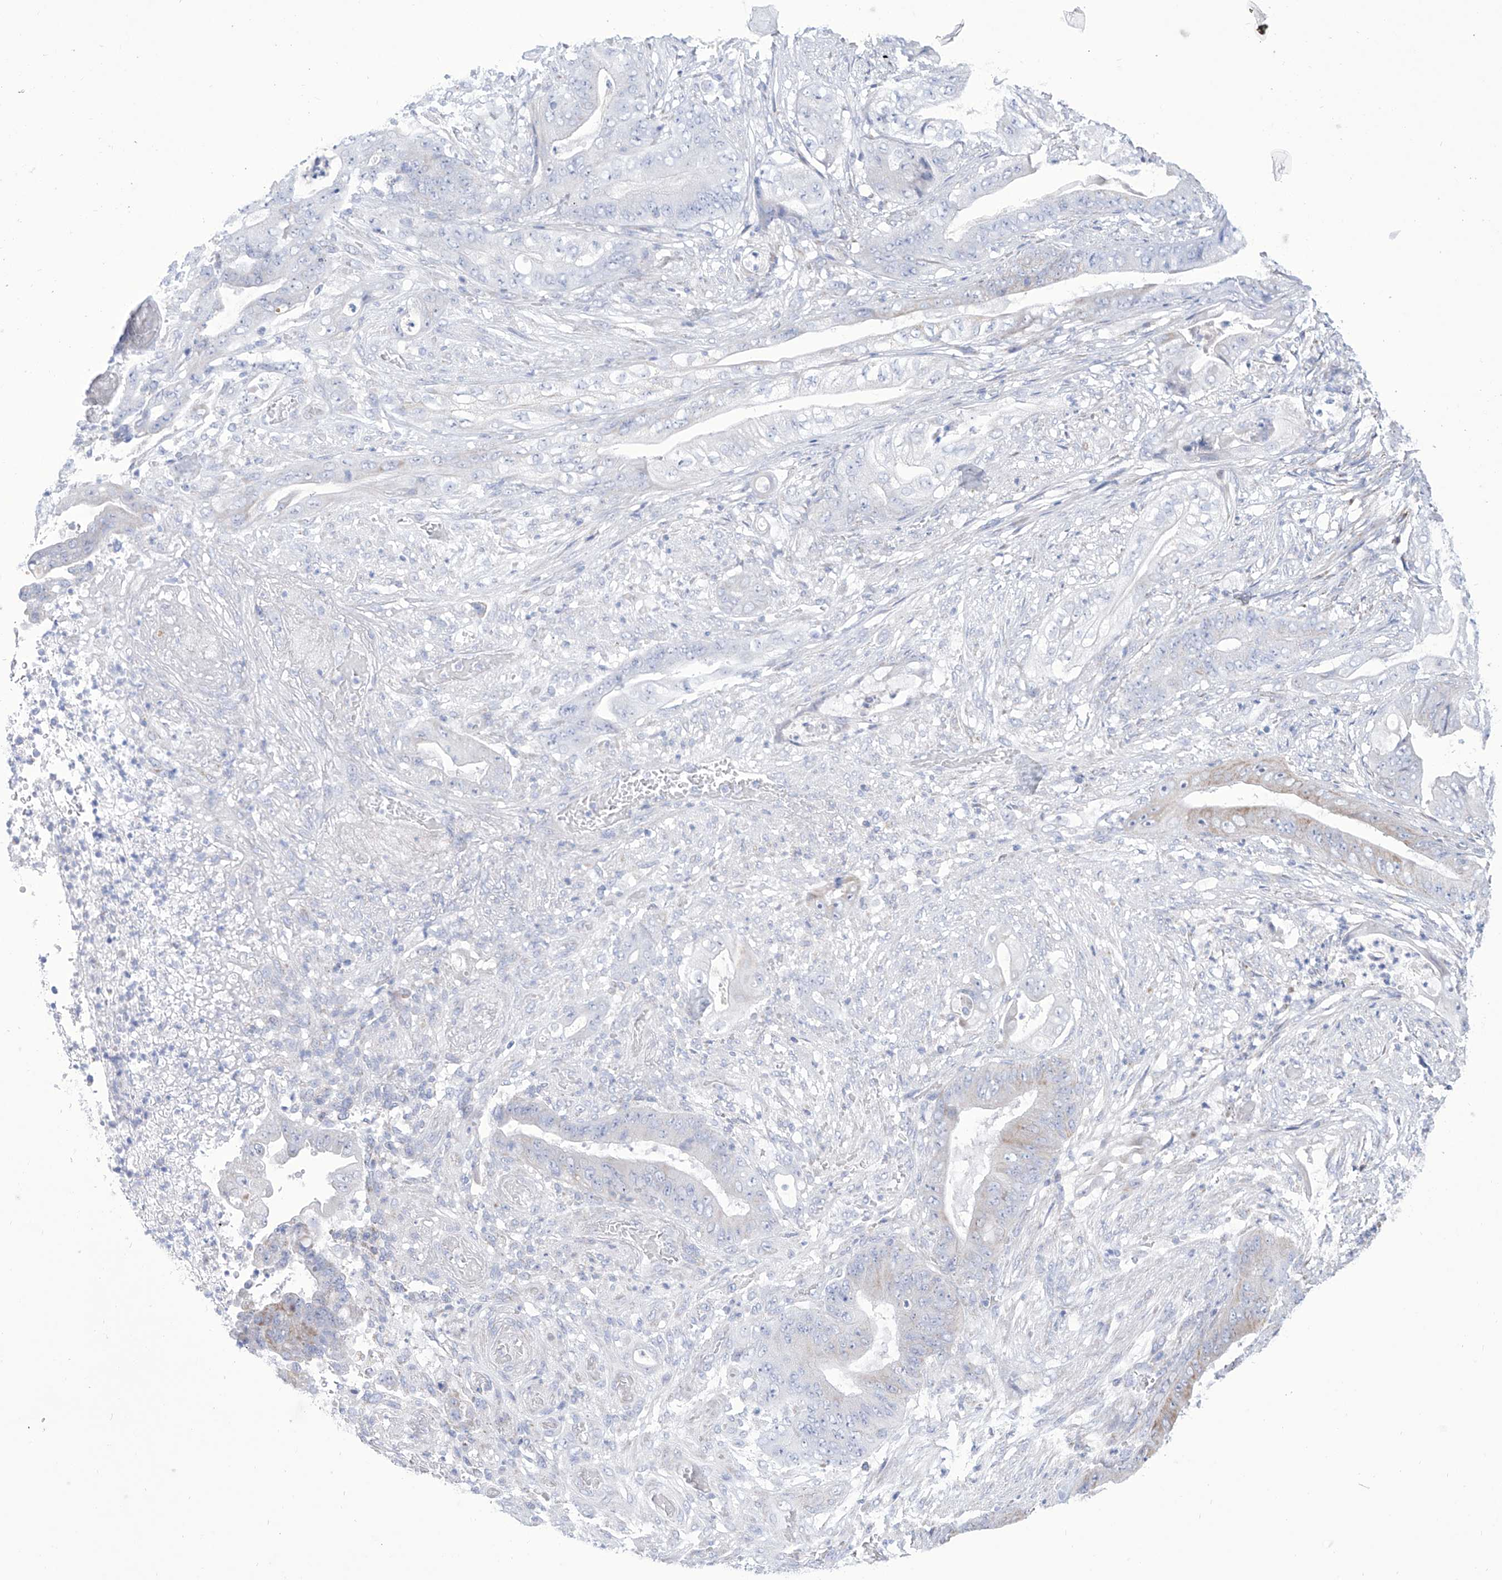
{"staining": {"intensity": "negative", "quantity": "none", "location": "none"}, "tissue": "stomach cancer", "cell_type": "Tumor cells", "image_type": "cancer", "snomed": [{"axis": "morphology", "description": "Adenocarcinoma, NOS"}, {"axis": "topography", "description": "Stomach"}], "caption": "High power microscopy image of an immunohistochemistry (IHC) photomicrograph of stomach adenocarcinoma, revealing no significant staining in tumor cells.", "gene": "ALDH6A1", "patient": {"sex": "female", "age": 73}}